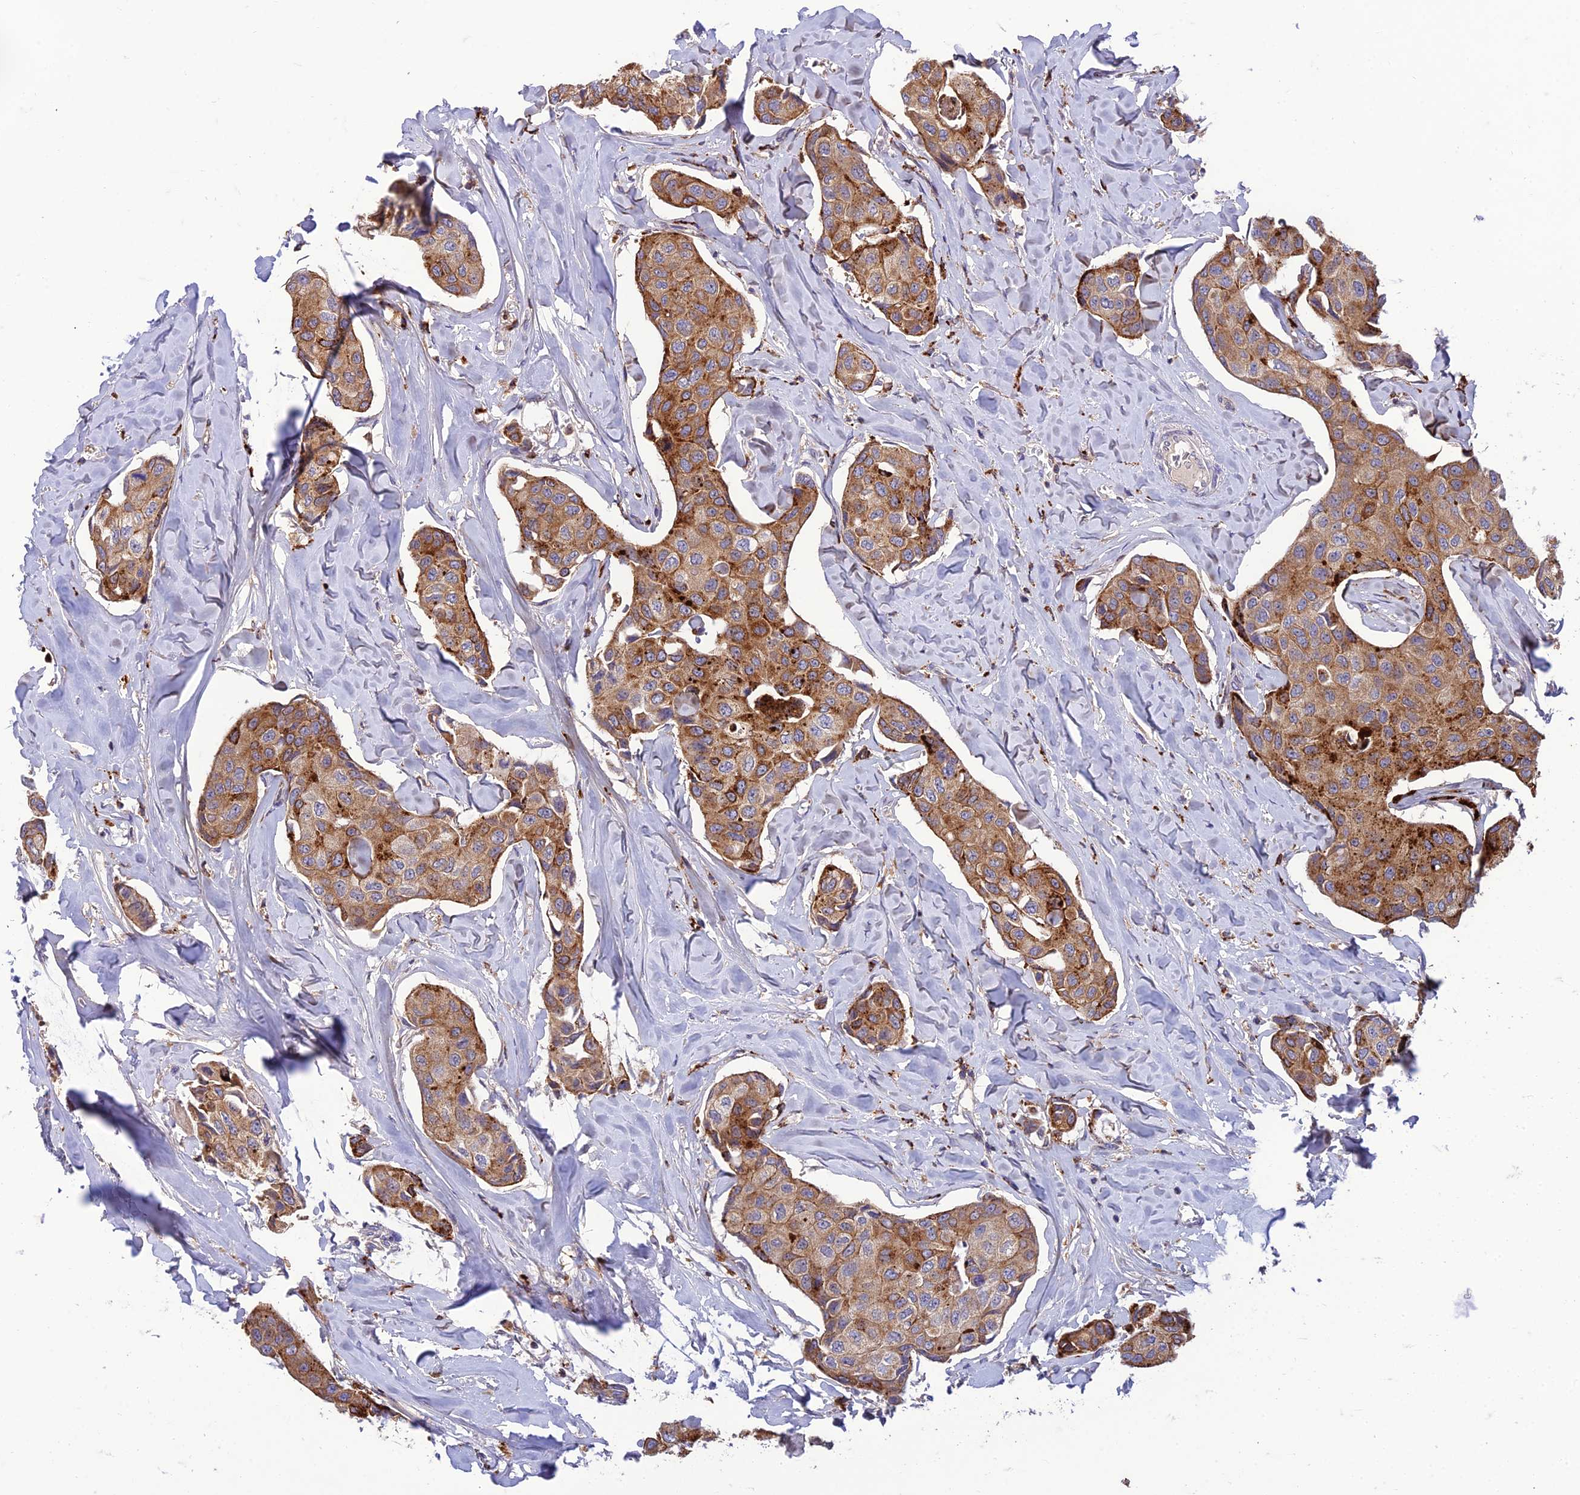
{"staining": {"intensity": "moderate", "quantity": ">75%", "location": "cytoplasmic/membranous"}, "tissue": "breast cancer", "cell_type": "Tumor cells", "image_type": "cancer", "snomed": [{"axis": "morphology", "description": "Duct carcinoma"}, {"axis": "topography", "description": "Breast"}], "caption": "A brown stain shows moderate cytoplasmic/membranous positivity of a protein in human breast cancer (intraductal carcinoma) tumor cells.", "gene": "IRAK3", "patient": {"sex": "female", "age": 80}}